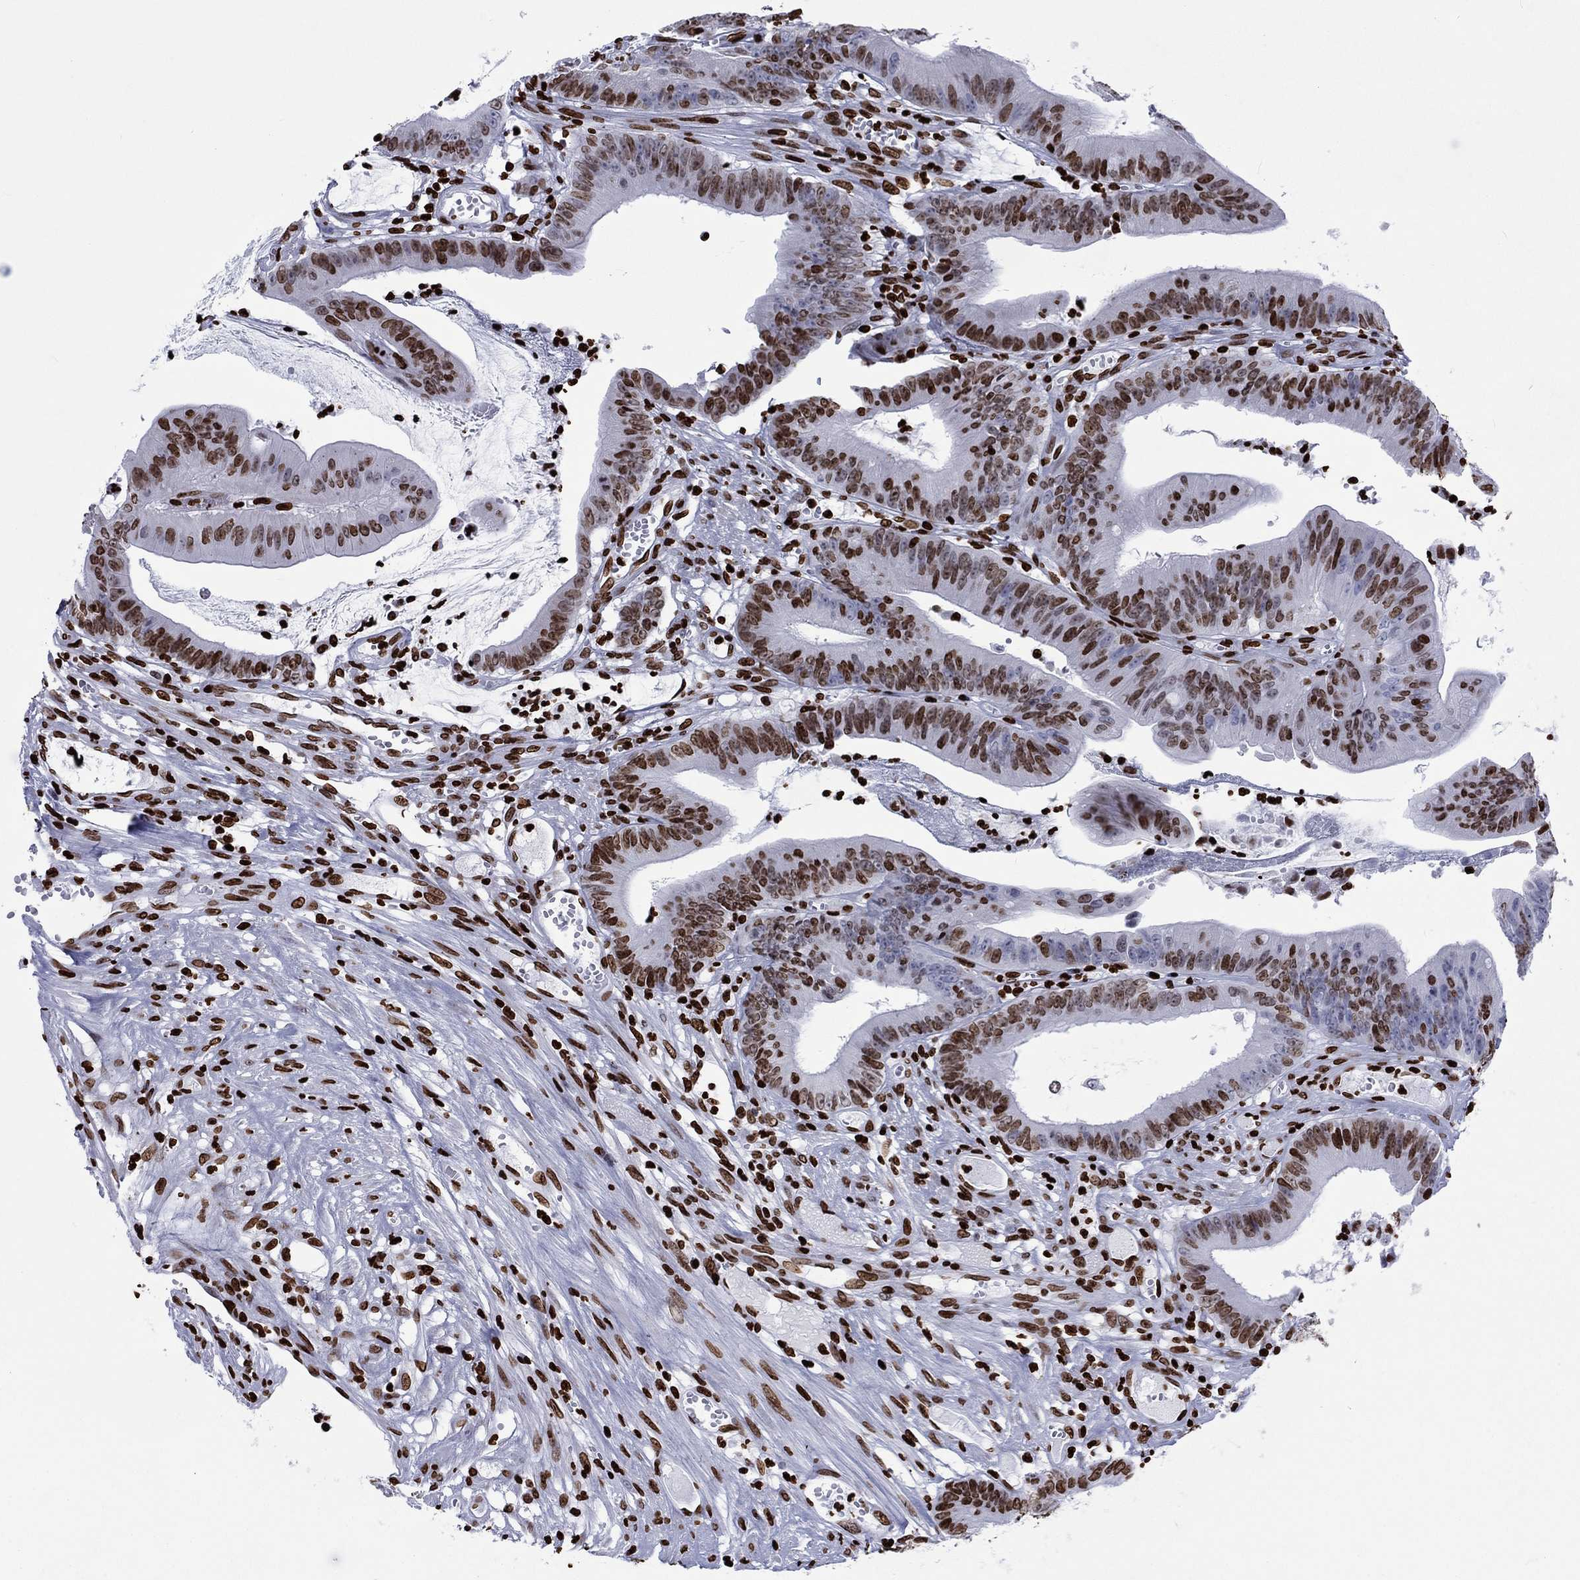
{"staining": {"intensity": "moderate", "quantity": ">75%", "location": "nuclear"}, "tissue": "colorectal cancer", "cell_type": "Tumor cells", "image_type": "cancer", "snomed": [{"axis": "morphology", "description": "Adenocarcinoma, NOS"}, {"axis": "topography", "description": "Colon"}], "caption": "Adenocarcinoma (colorectal) stained for a protein shows moderate nuclear positivity in tumor cells.", "gene": "H1-5", "patient": {"sex": "female", "age": 69}}